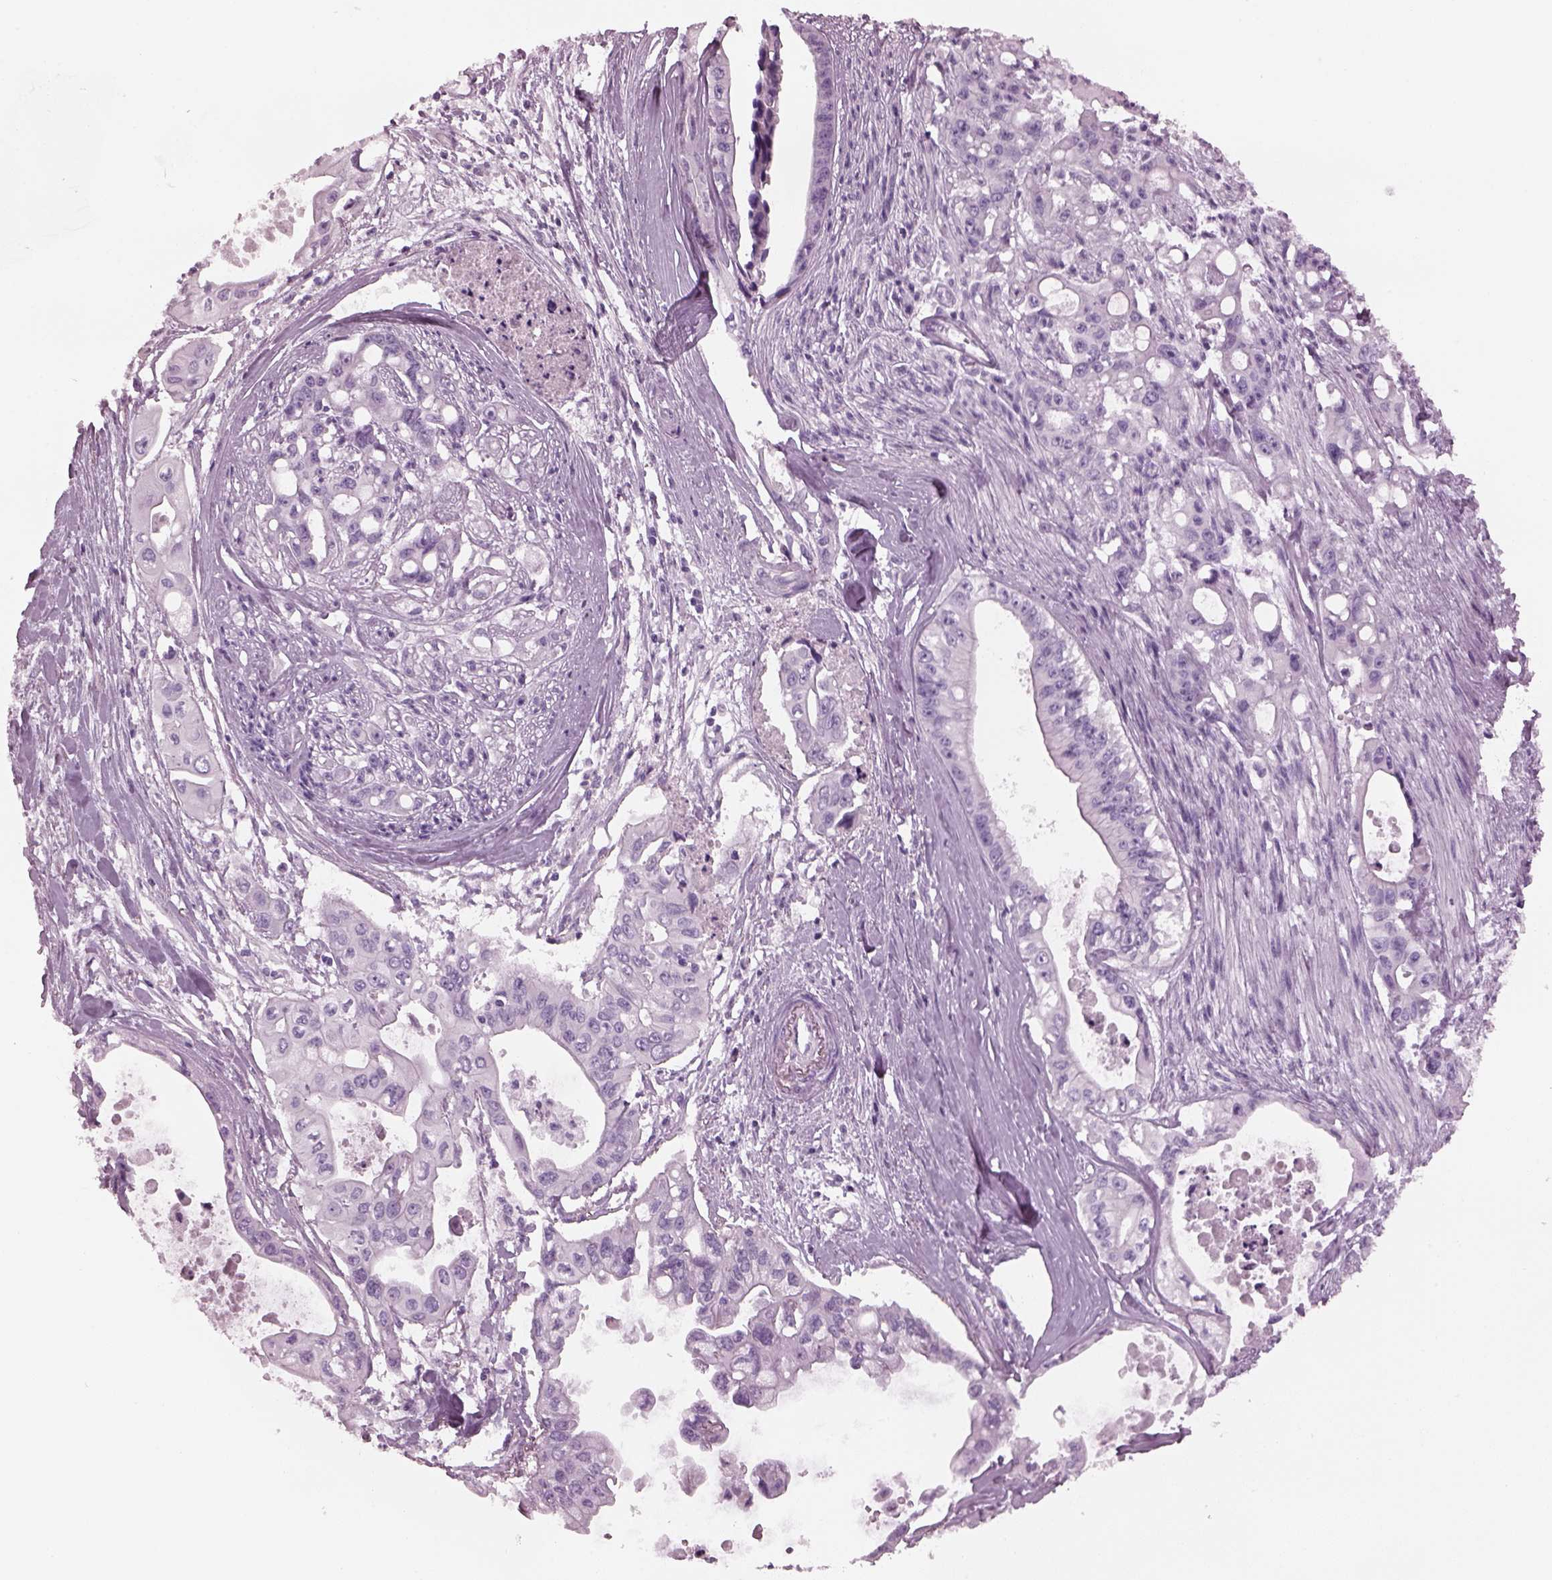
{"staining": {"intensity": "negative", "quantity": "none", "location": "none"}, "tissue": "pancreatic cancer", "cell_type": "Tumor cells", "image_type": "cancer", "snomed": [{"axis": "morphology", "description": "Adenocarcinoma, NOS"}, {"axis": "topography", "description": "Pancreas"}], "caption": "High power microscopy micrograph of an immunohistochemistry photomicrograph of pancreatic cancer, revealing no significant positivity in tumor cells.", "gene": "PDC", "patient": {"sex": "male", "age": 60}}